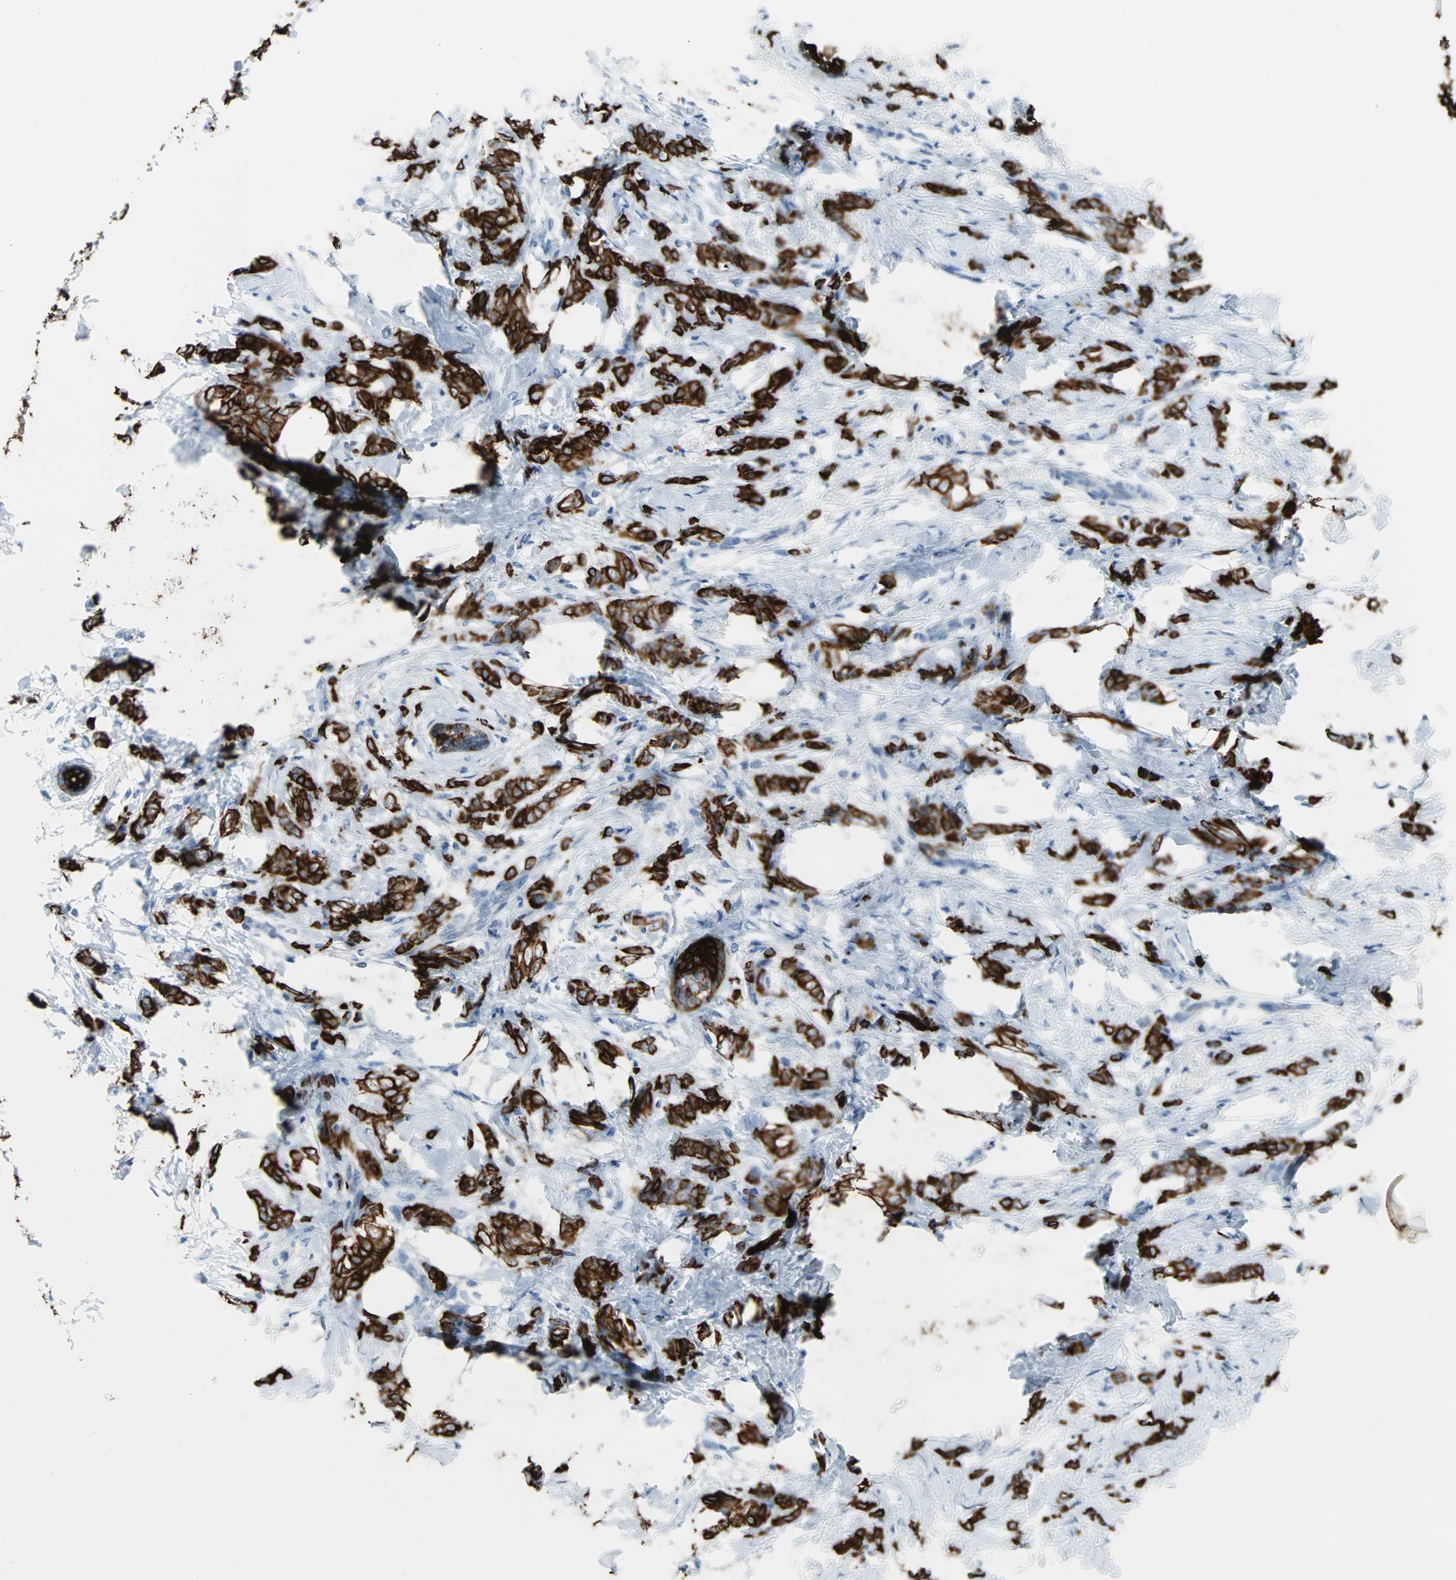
{"staining": {"intensity": "strong", "quantity": ">75%", "location": "cytoplasmic/membranous"}, "tissue": "breast cancer", "cell_type": "Tumor cells", "image_type": "cancer", "snomed": [{"axis": "morphology", "description": "Lobular carcinoma, in situ"}, {"axis": "morphology", "description": "Lobular carcinoma"}, {"axis": "topography", "description": "Breast"}], "caption": "Protein staining of lobular carcinoma (breast) tissue reveals strong cytoplasmic/membranous staining in about >75% of tumor cells.", "gene": "KRT7", "patient": {"sex": "female", "age": 41}}